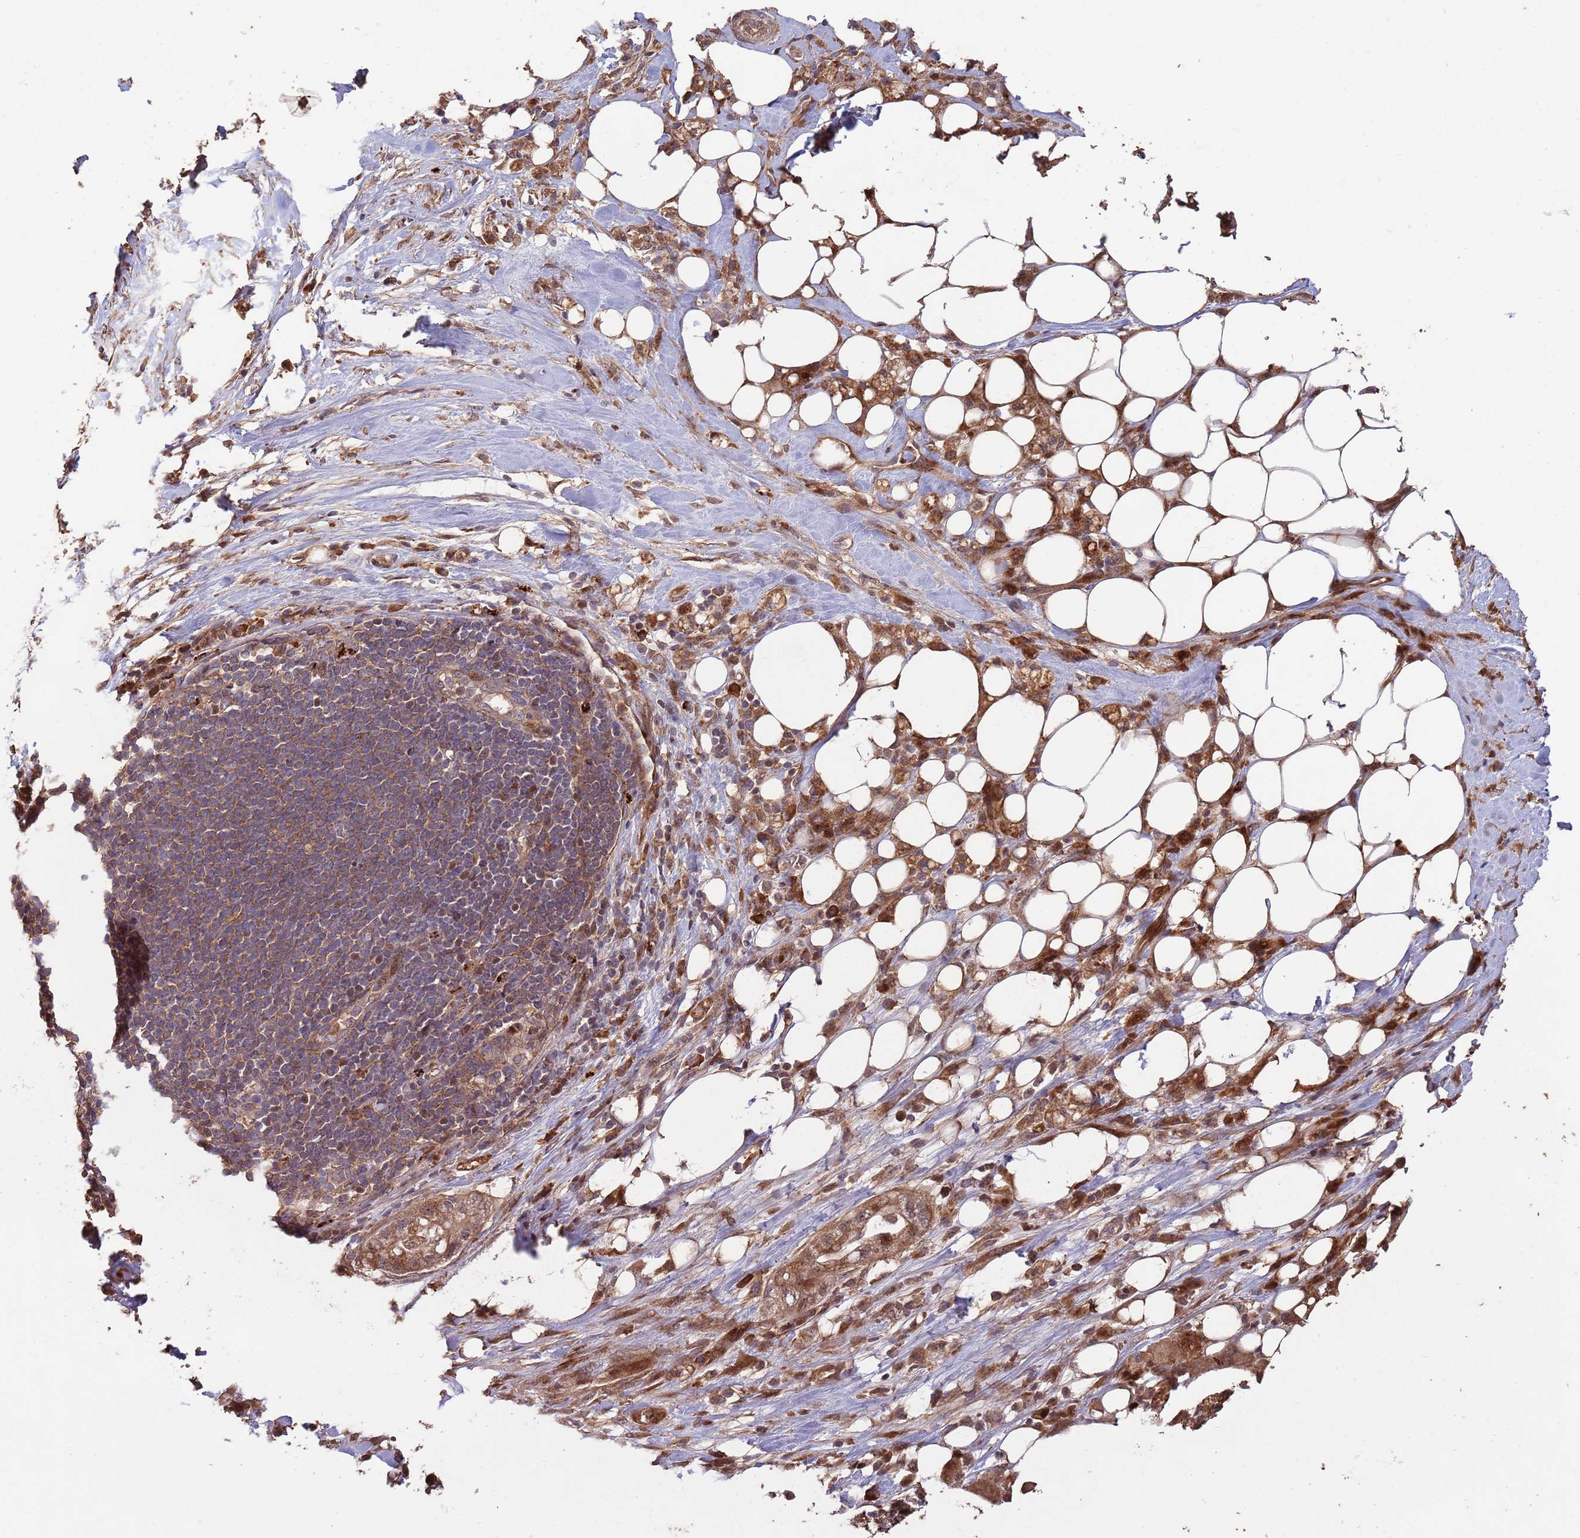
{"staining": {"intensity": "moderate", "quantity": ">75%", "location": "cytoplasmic/membranous,nuclear"}, "tissue": "pancreatic cancer", "cell_type": "Tumor cells", "image_type": "cancer", "snomed": [{"axis": "morphology", "description": "Adenocarcinoma, NOS"}, {"axis": "topography", "description": "Pancreas"}], "caption": "An image of human pancreatic cancer (adenocarcinoma) stained for a protein displays moderate cytoplasmic/membranous and nuclear brown staining in tumor cells. Using DAB (3,3'-diaminobenzidine) (brown) and hematoxylin (blue) stains, captured at high magnification using brightfield microscopy.", "gene": "ZNF428", "patient": {"sex": "male", "age": 44}}